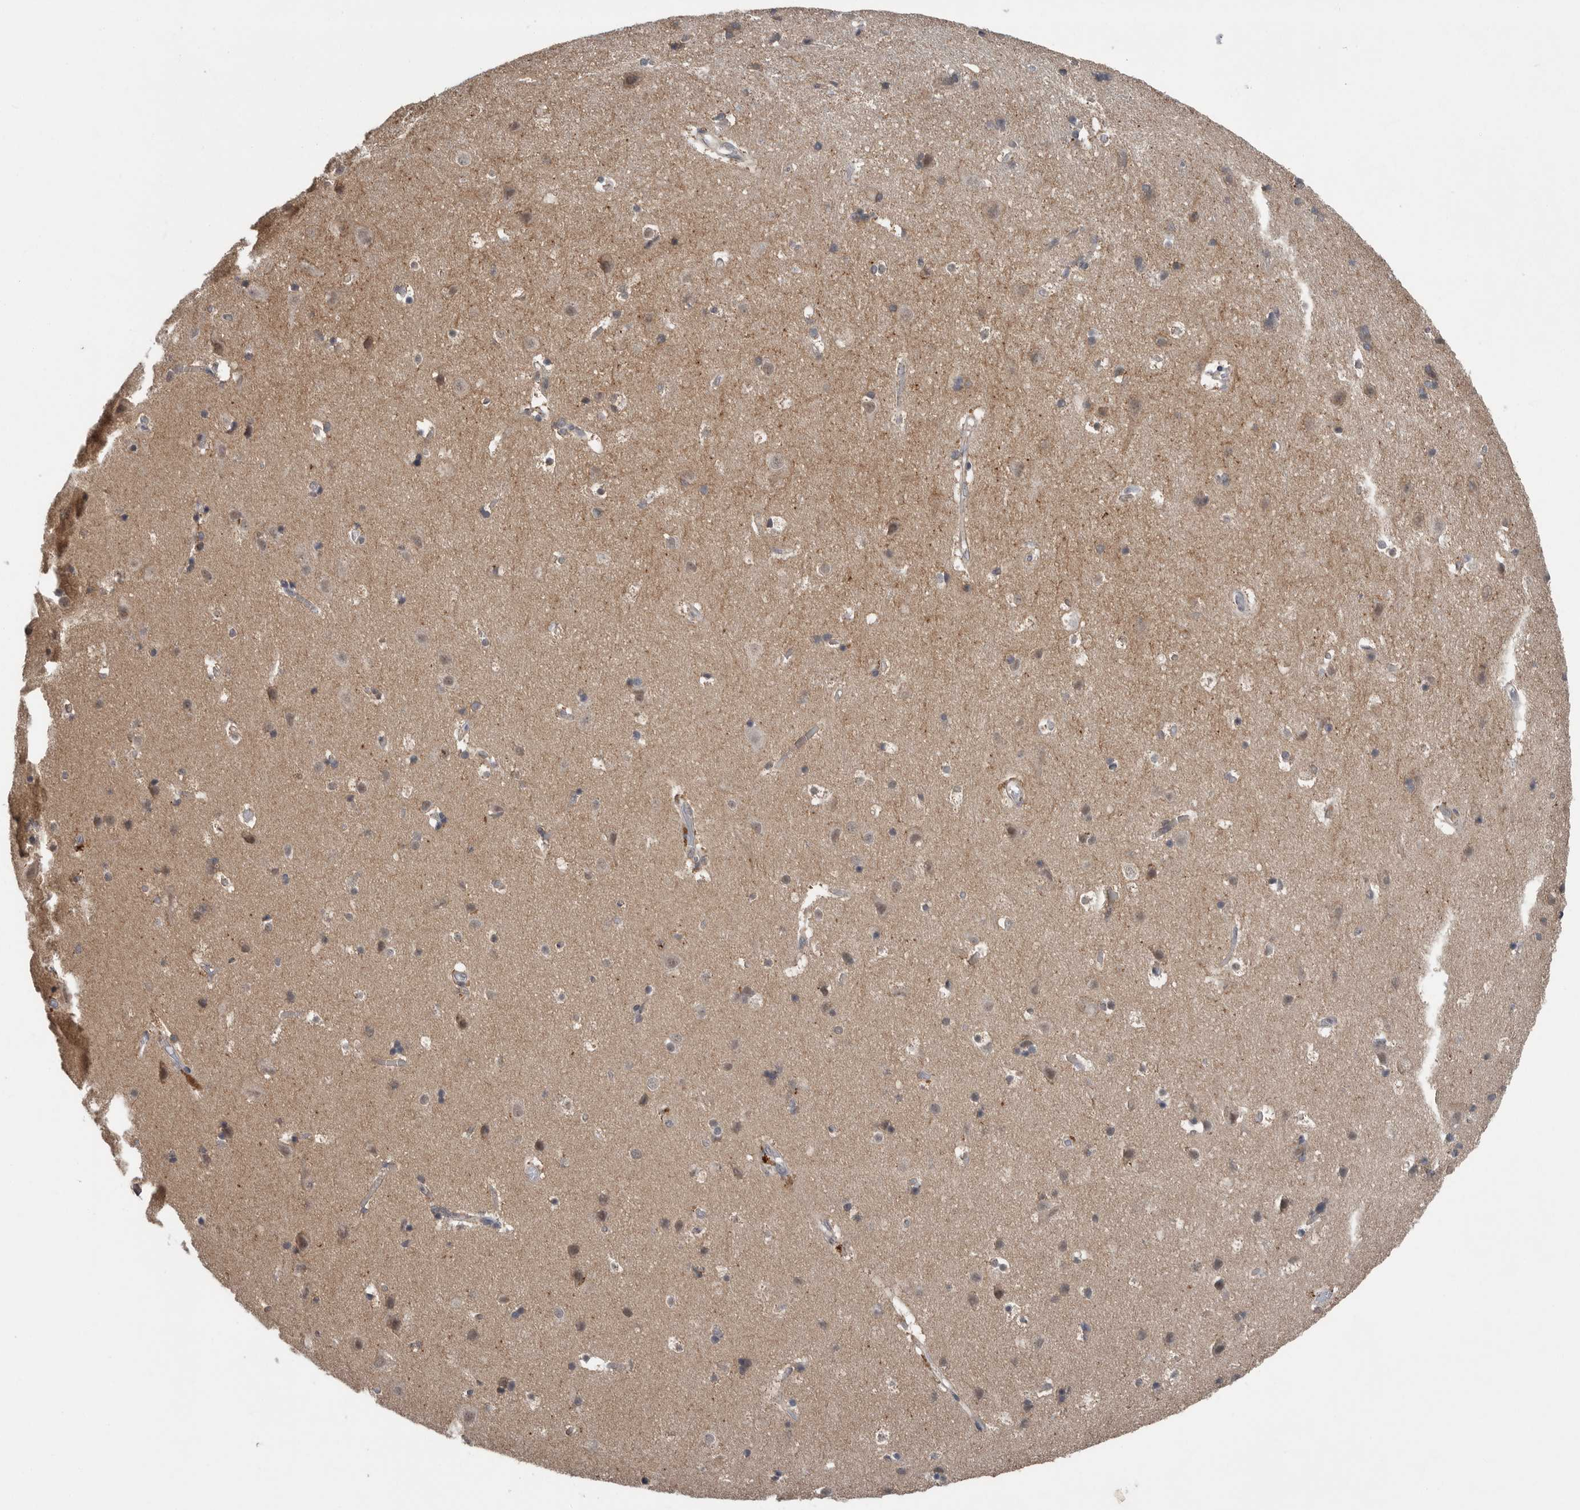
{"staining": {"intensity": "weak", "quantity": "25%-75%", "location": "cytoplasmic/membranous"}, "tissue": "cerebral cortex", "cell_type": "Endothelial cells", "image_type": "normal", "snomed": [{"axis": "morphology", "description": "Normal tissue, NOS"}, {"axis": "topography", "description": "Cerebral cortex"}], "caption": "A brown stain highlights weak cytoplasmic/membranous expression of a protein in endothelial cells of benign cerebral cortex. The staining was performed using DAB to visualize the protein expression in brown, while the nuclei were stained in blue with hematoxylin (Magnification: 20x).", "gene": "SCP2", "patient": {"sex": "male", "age": 54}}